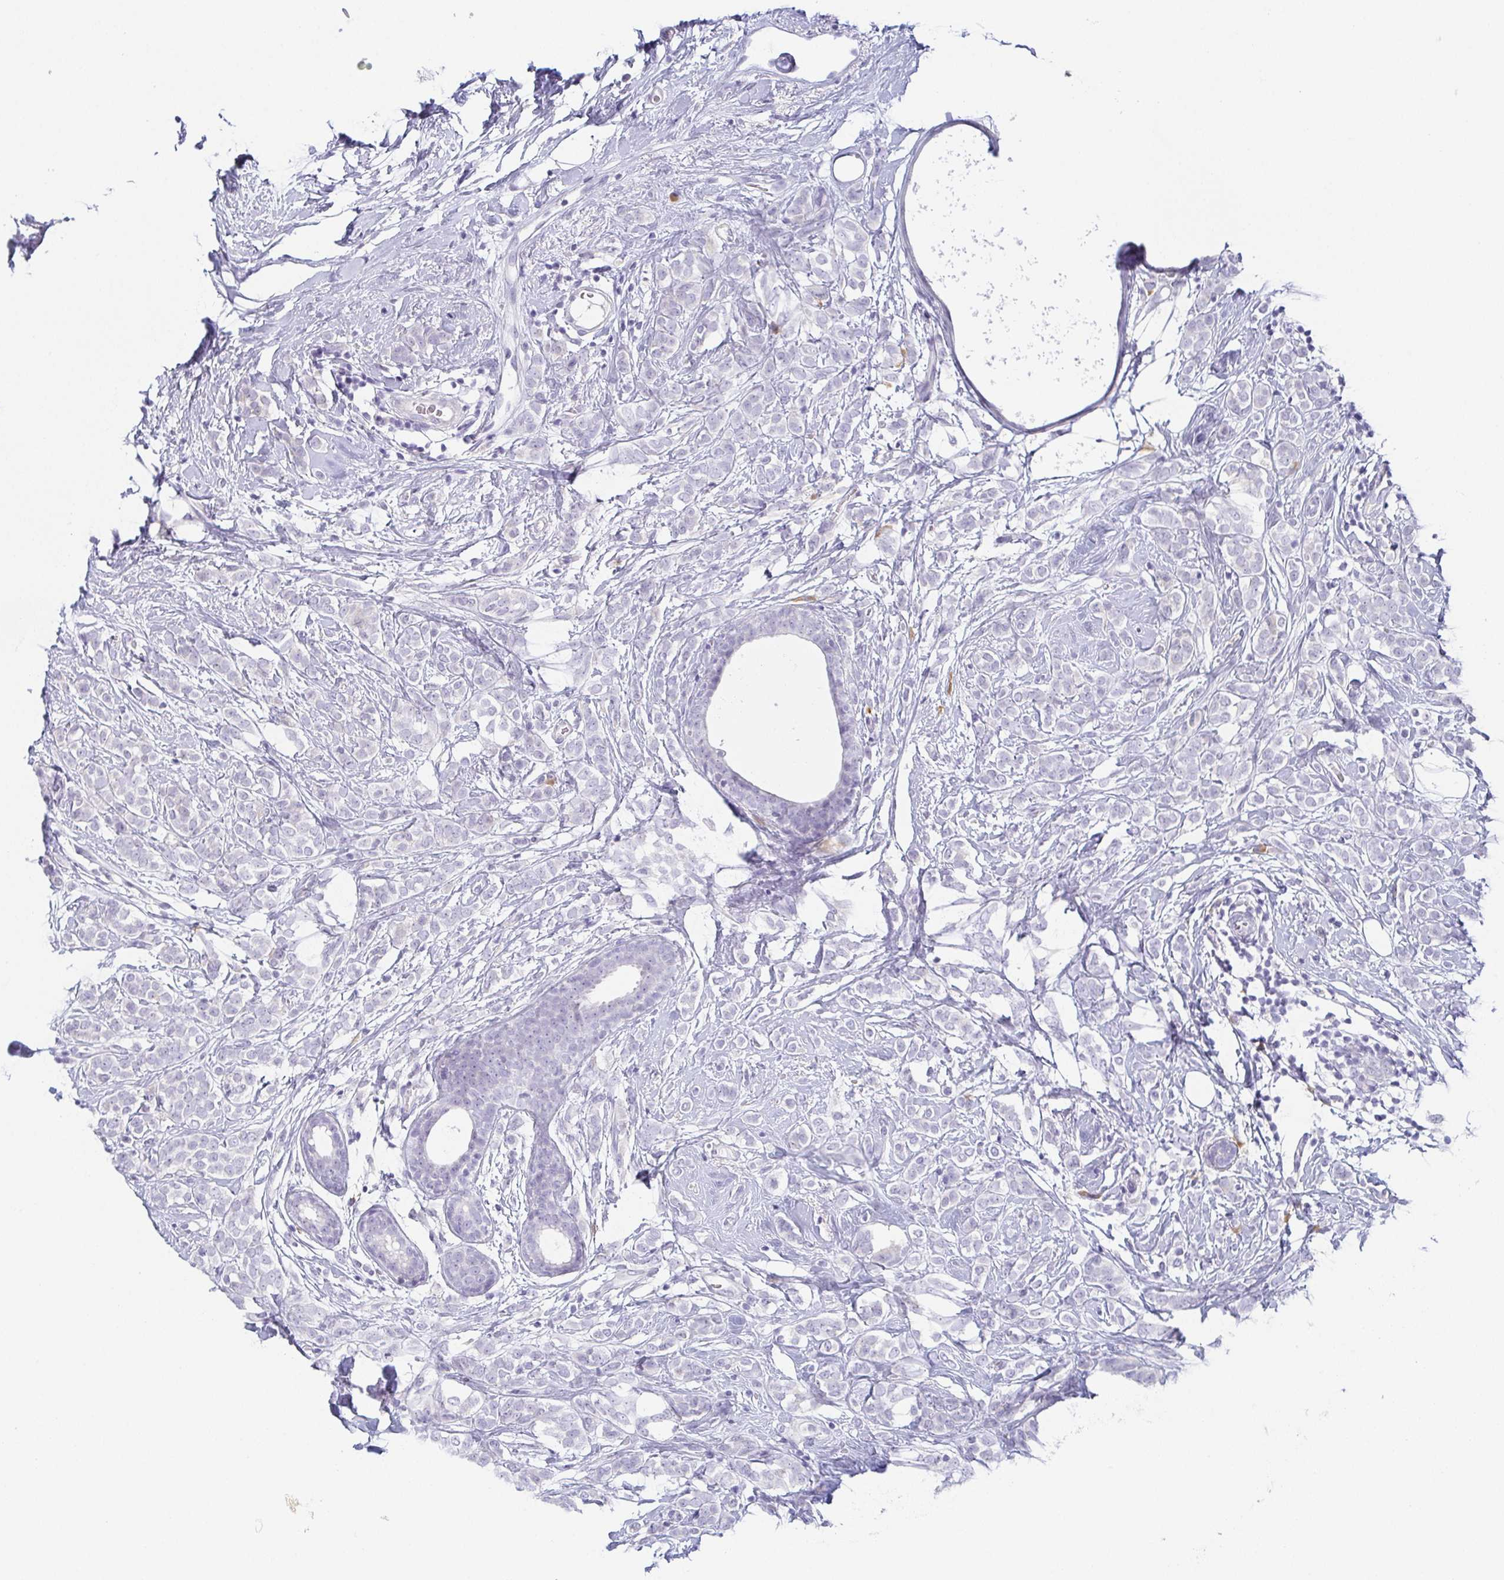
{"staining": {"intensity": "negative", "quantity": "none", "location": "none"}, "tissue": "breast cancer", "cell_type": "Tumor cells", "image_type": "cancer", "snomed": [{"axis": "morphology", "description": "Lobular carcinoma"}, {"axis": "topography", "description": "Breast"}], "caption": "The image displays no staining of tumor cells in breast cancer.", "gene": "PRR27", "patient": {"sex": "female", "age": 49}}